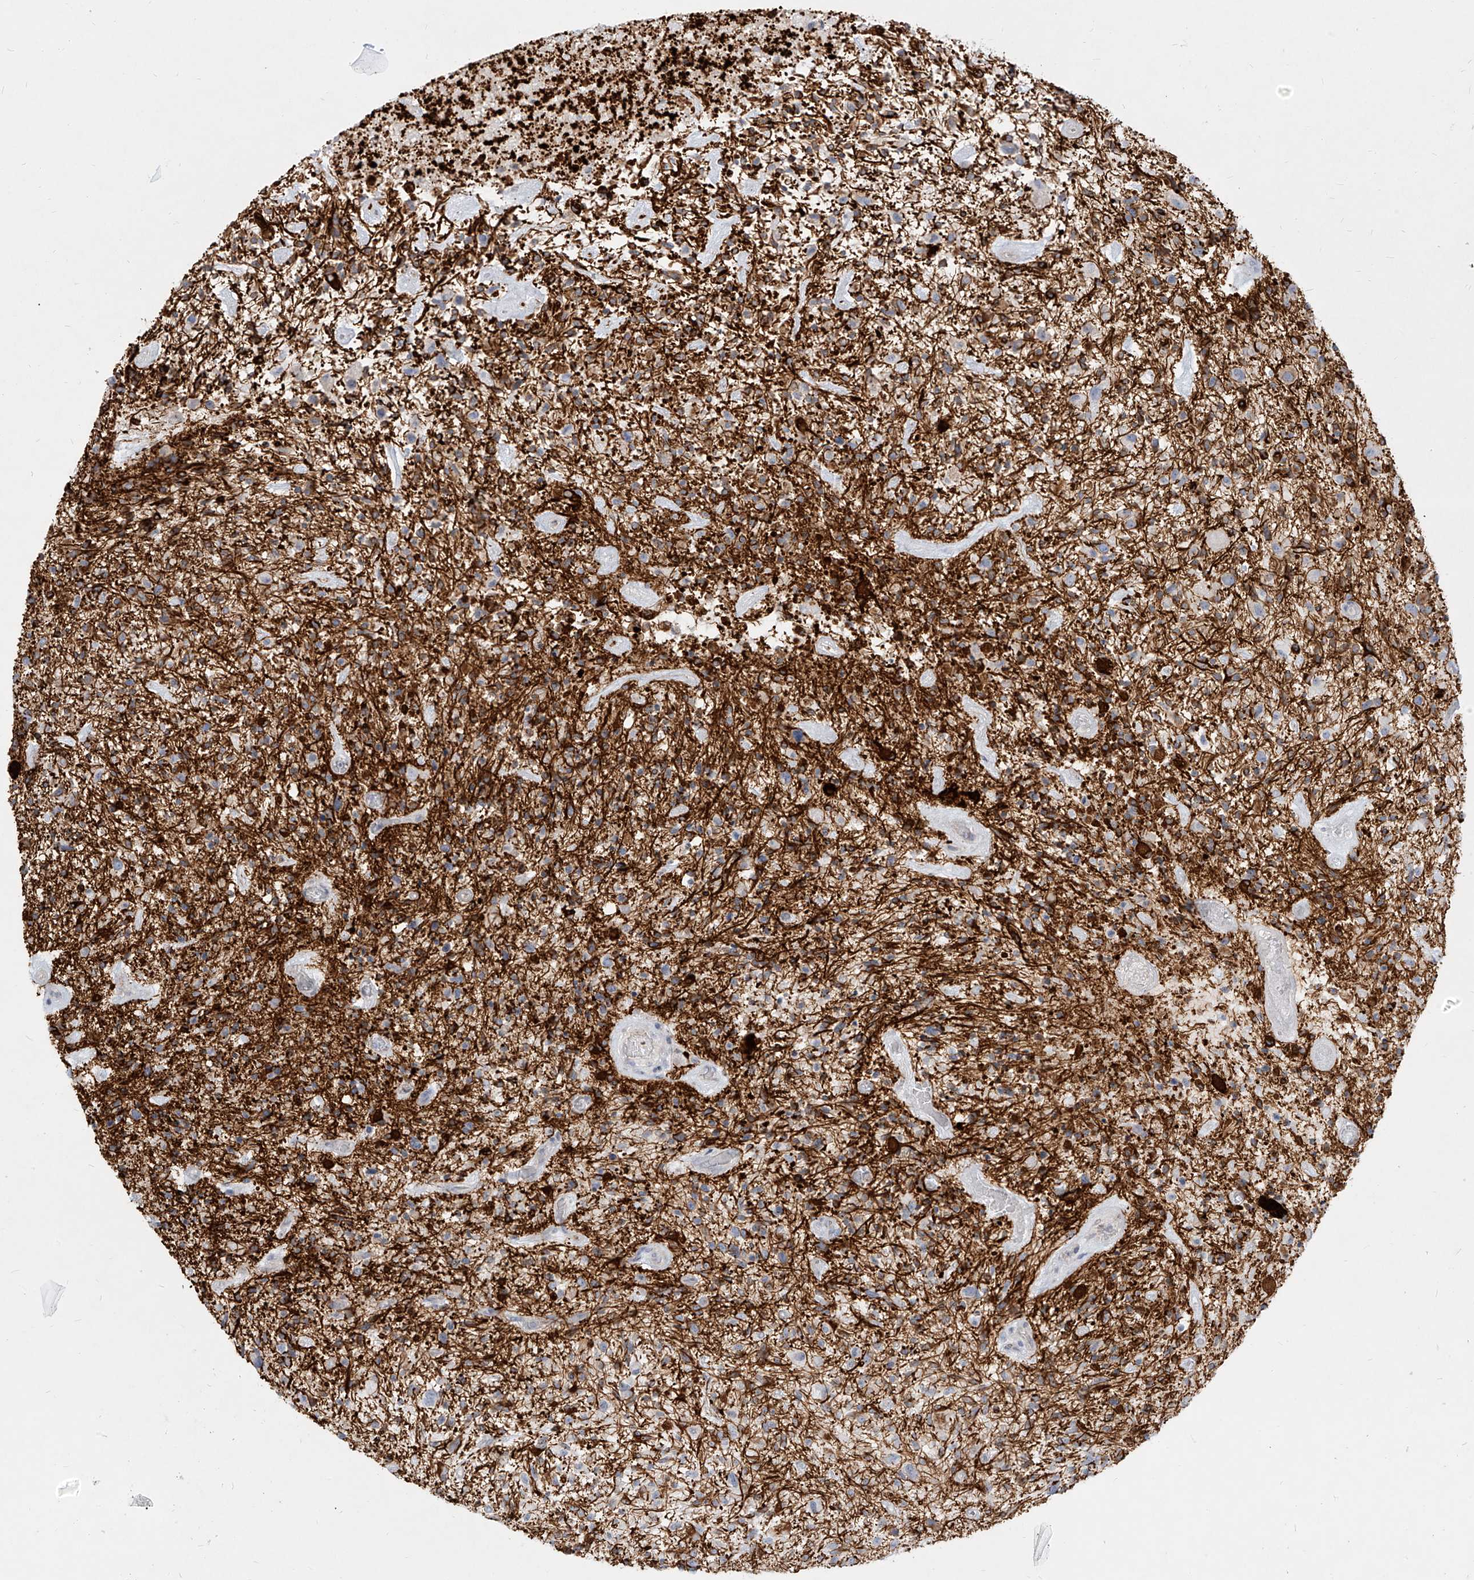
{"staining": {"intensity": "negative", "quantity": "none", "location": "none"}, "tissue": "glioma", "cell_type": "Tumor cells", "image_type": "cancer", "snomed": [{"axis": "morphology", "description": "Glioma, malignant, High grade"}, {"axis": "topography", "description": "Brain"}], "caption": "The IHC histopathology image has no significant positivity in tumor cells of high-grade glioma (malignant) tissue. (Brightfield microscopy of DAB immunohistochemistry (IHC) at high magnification).", "gene": "ITPKB", "patient": {"sex": "male", "age": 47}}